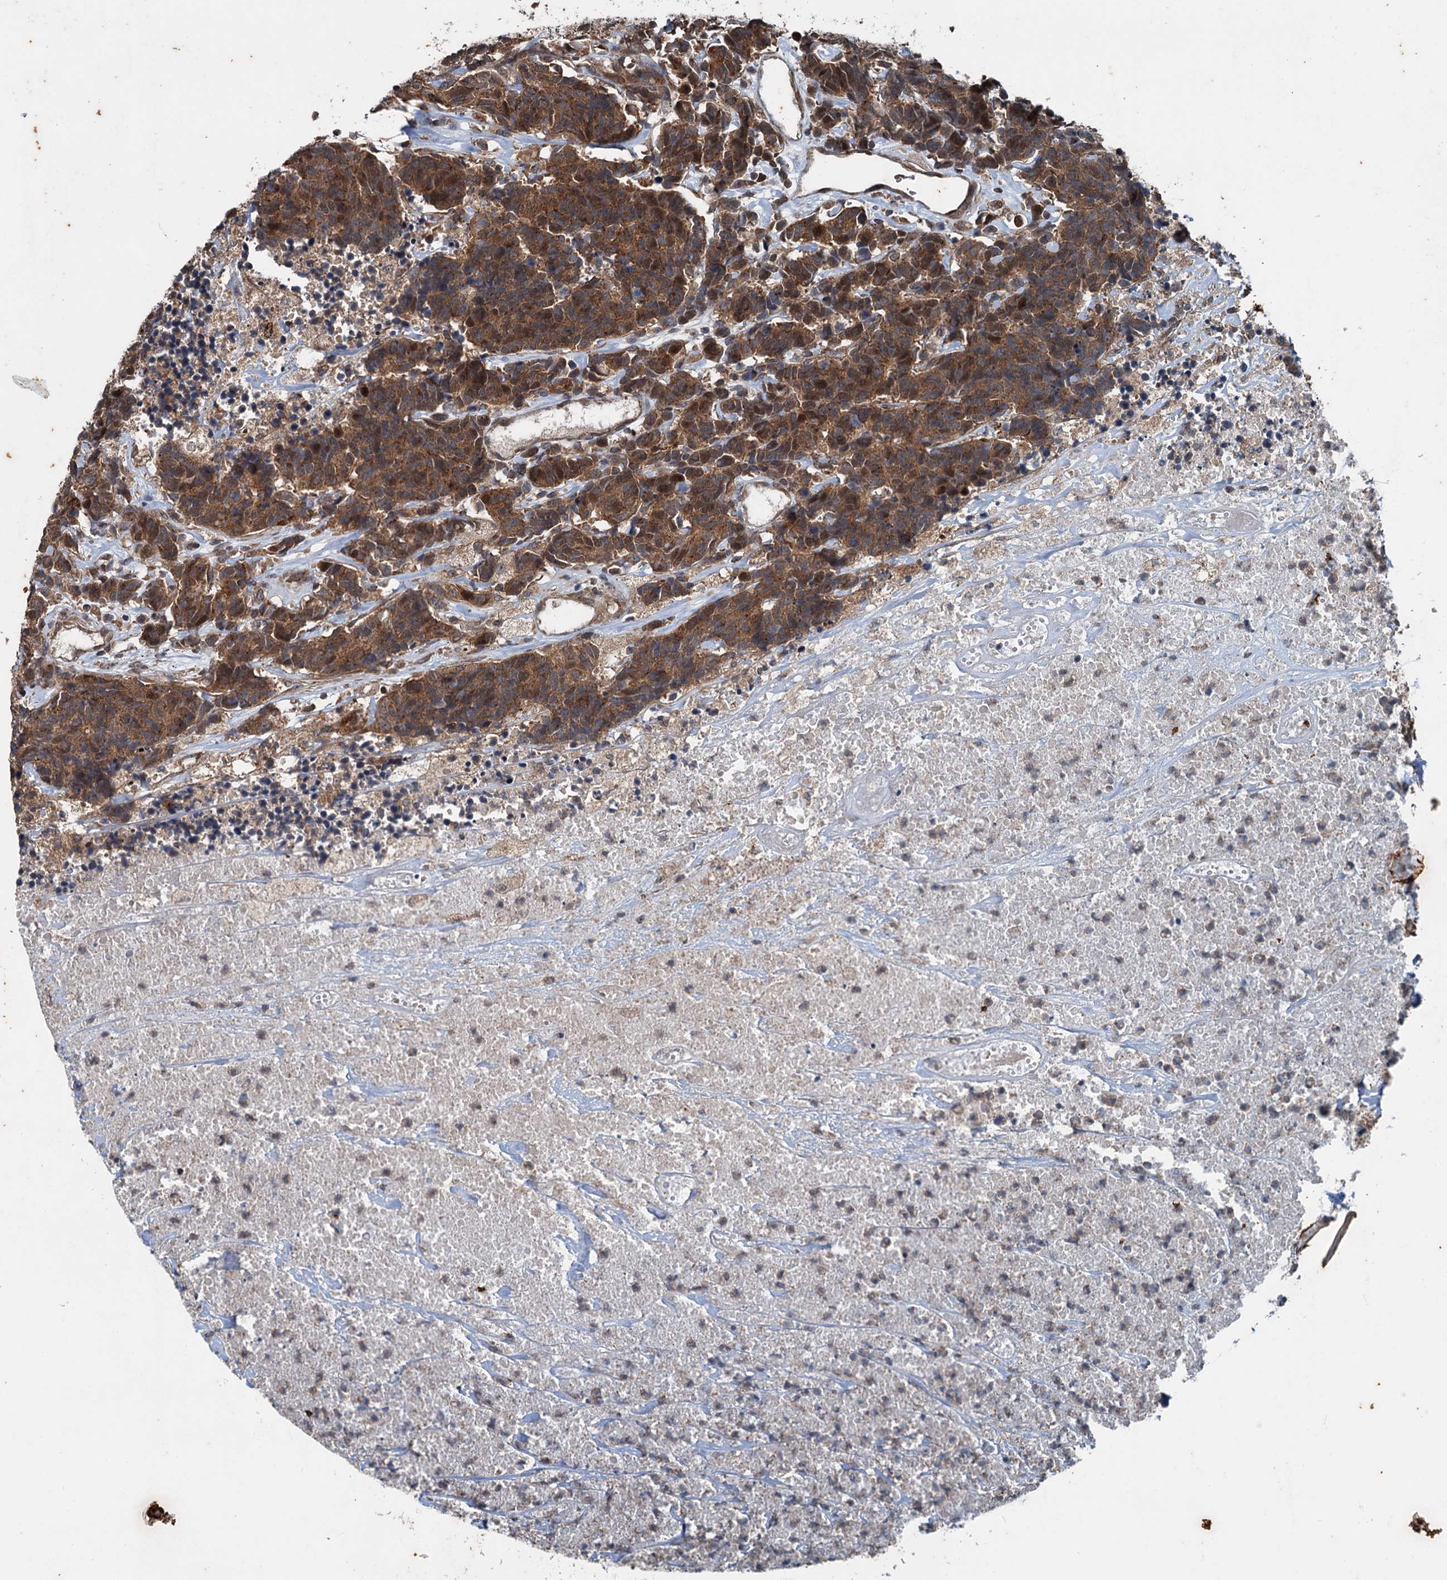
{"staining": {"intensity": "strong", "quantity": ">75%", "location": "cytoplasmic/membranous"}, "tissue": "carcinoid", "cell_type": "Tumor cells", "image_type": "cancer", "snomed": [{"axis": "morphology", "description": "Carcinoma, NOS"}, {"axis": "morphology", "description": "Carcinoid, malignant, NOS"}, {"axis": "topography", "description": "Urinary bladder"}], "caption": "Strong cytoplasmic/membranous expression is appreciated in about >75% of tumor cells in carcinoid (malignant).", "gene": "TEDC1", "patient": {"sex": "male", "age": 57}}